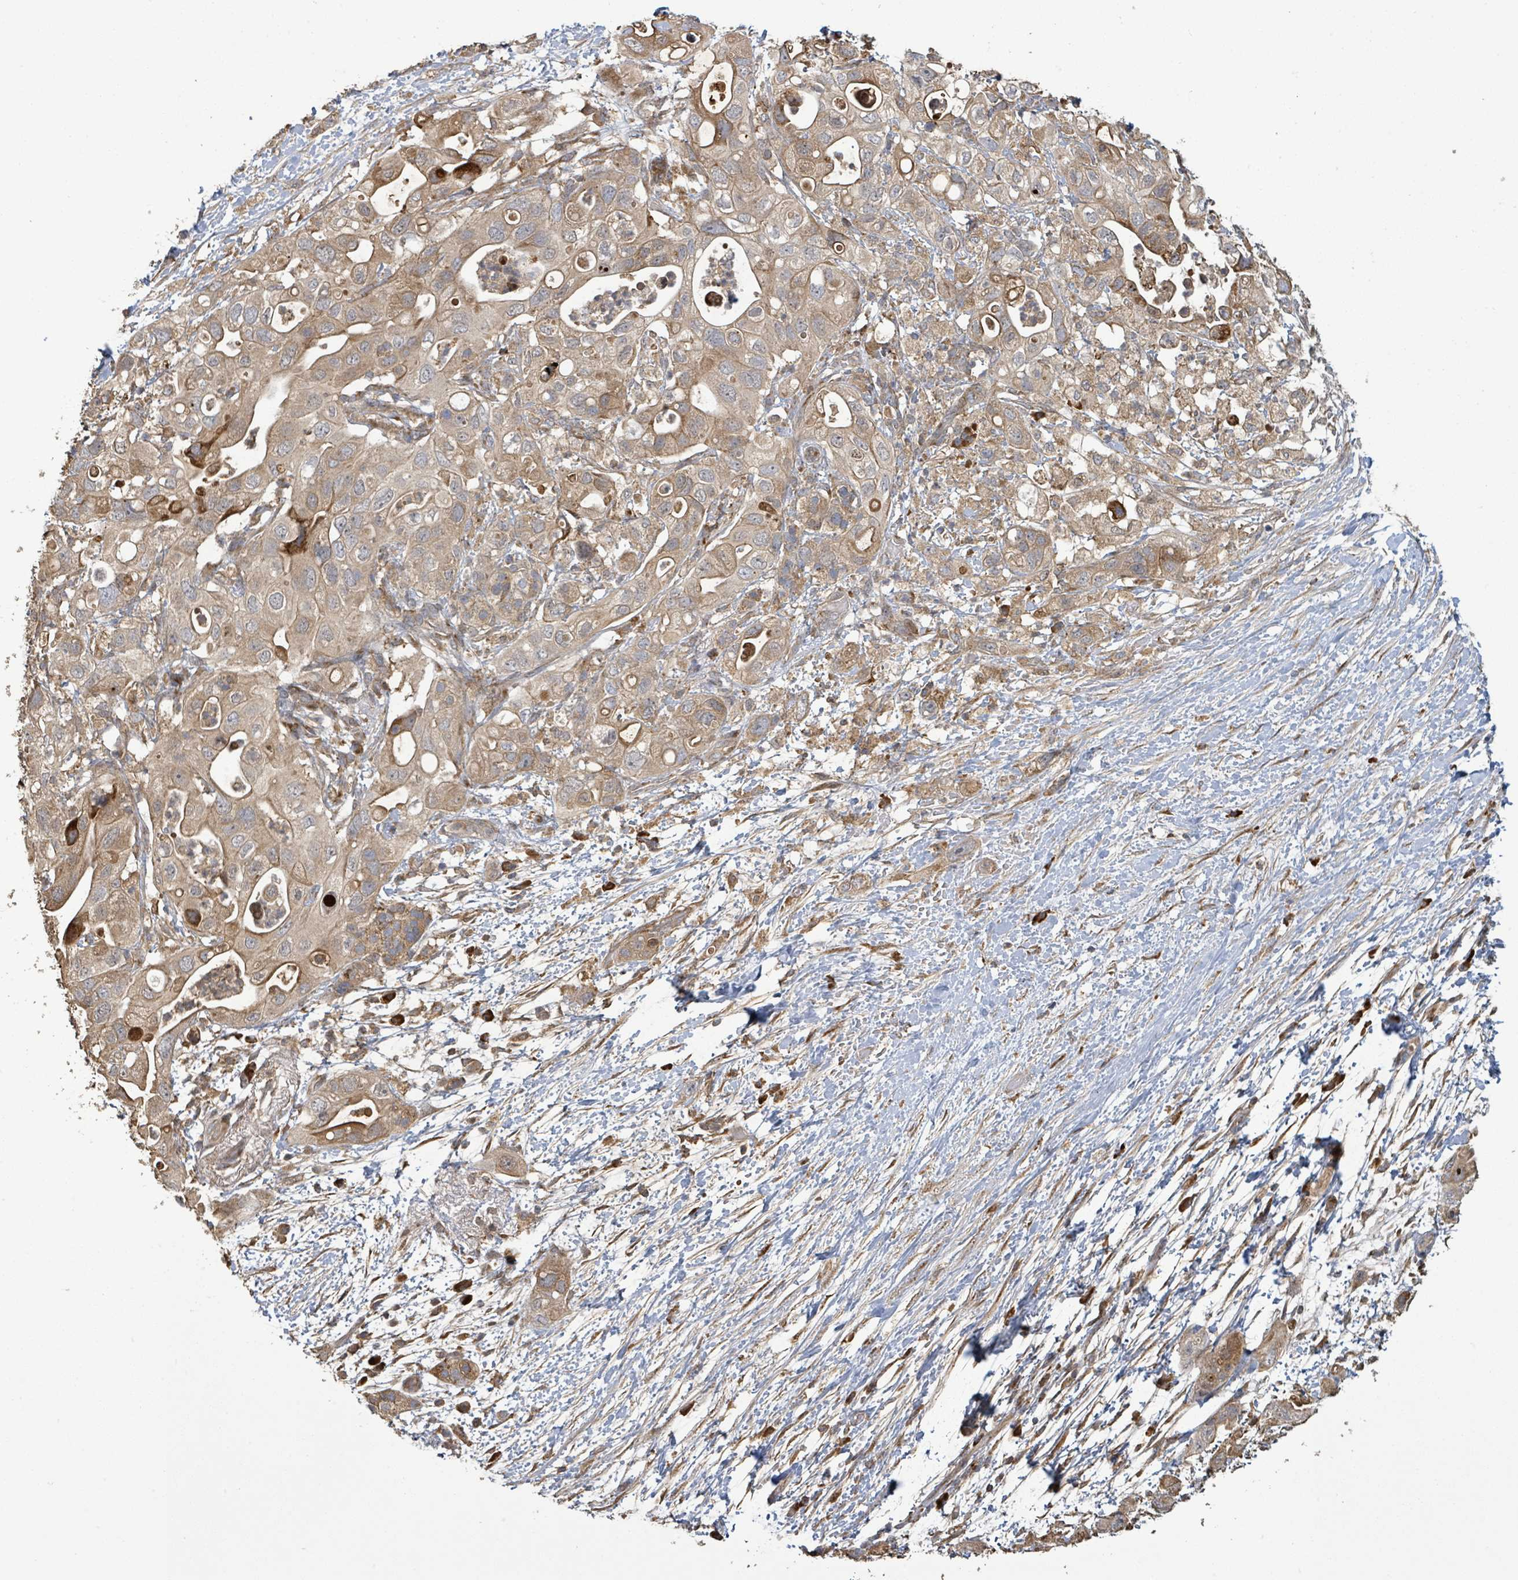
{"staining": {"intensity": "moderate", "quantity": ">75%", "location": "cytoplasmic/membranous"}, "tissue": "pancreatic cancer", "cell_type": "Tumor cells", "image_type": "cancer", "snomed": [{"axis": "morphology", "description": "Adenocarcinoma, NOS"}, {"axis": "topography", "description": "Pancreas"}], "caption": "IHC of human pancreatic cancer demonstrates medium levels of moderate cytoplasmic/membranous expression in about >75% of tumor cells. The staining was performed using DAB, with brown indicating positive protein expression. Nuclei are stained blue with hematoxylin.", "gene": "STARD4", "patient": {"sex": "female", "age": 72}}